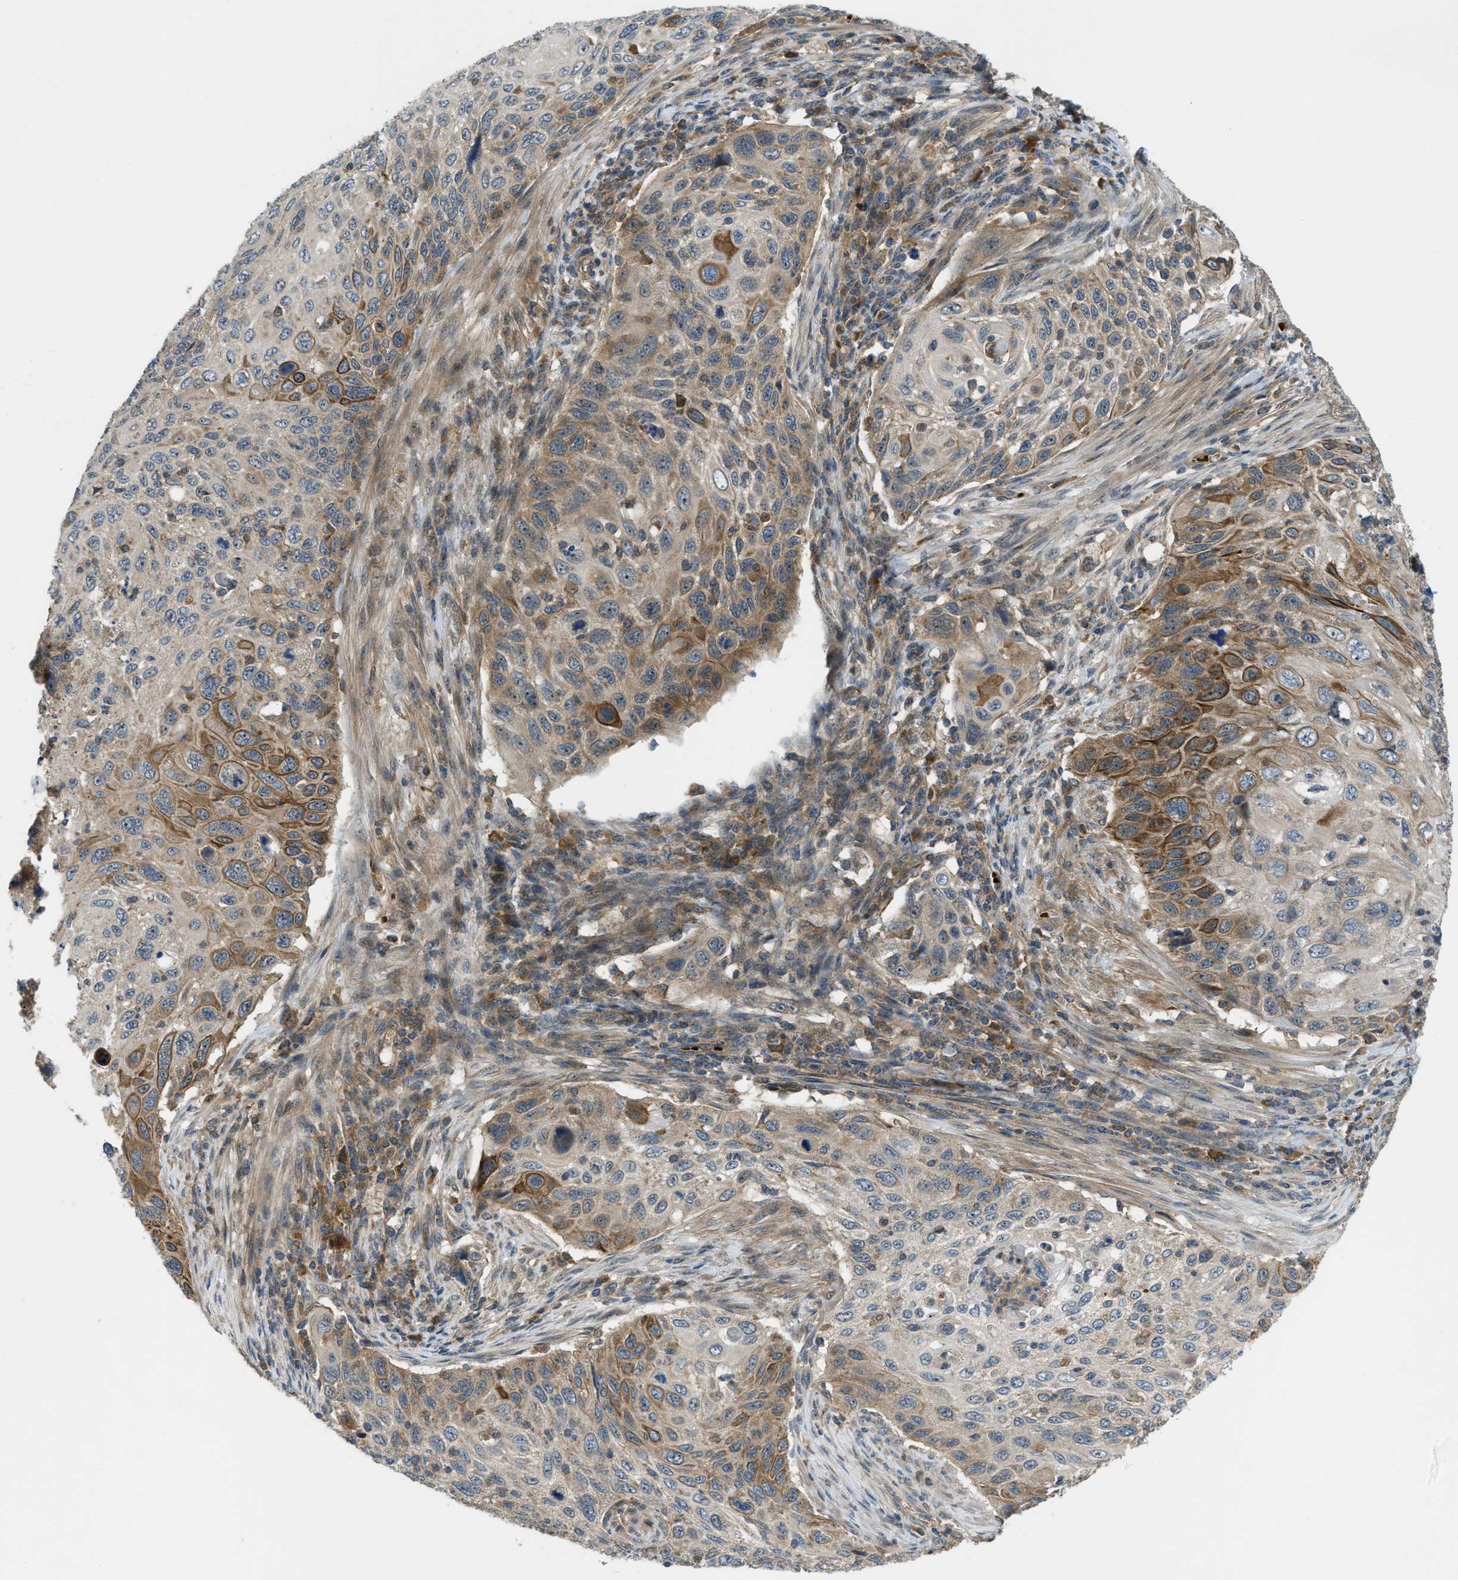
{"staining": {"intensity": "moderate", "quantity": "25%-75%", "location": "cytoplasmic/membranous"}, "tissue": "cervical cancer", "cell_type": "Tumor cells", "image_type": "cancer", "snomed": [{"axis": "morphology", "description": "Squamous cell carcinoma, NOS"}, {"axis": "topography", "description": "Cervix"}], "caption": "Human cervical squamous cell carcinoma stained with a brown dye exhibits moderate cytoplasmic/membranous positive positivity in about 25%-75% of tumor cells.", "gene": "ZNF71", "patient": {"sex": "female", "age": 70}}